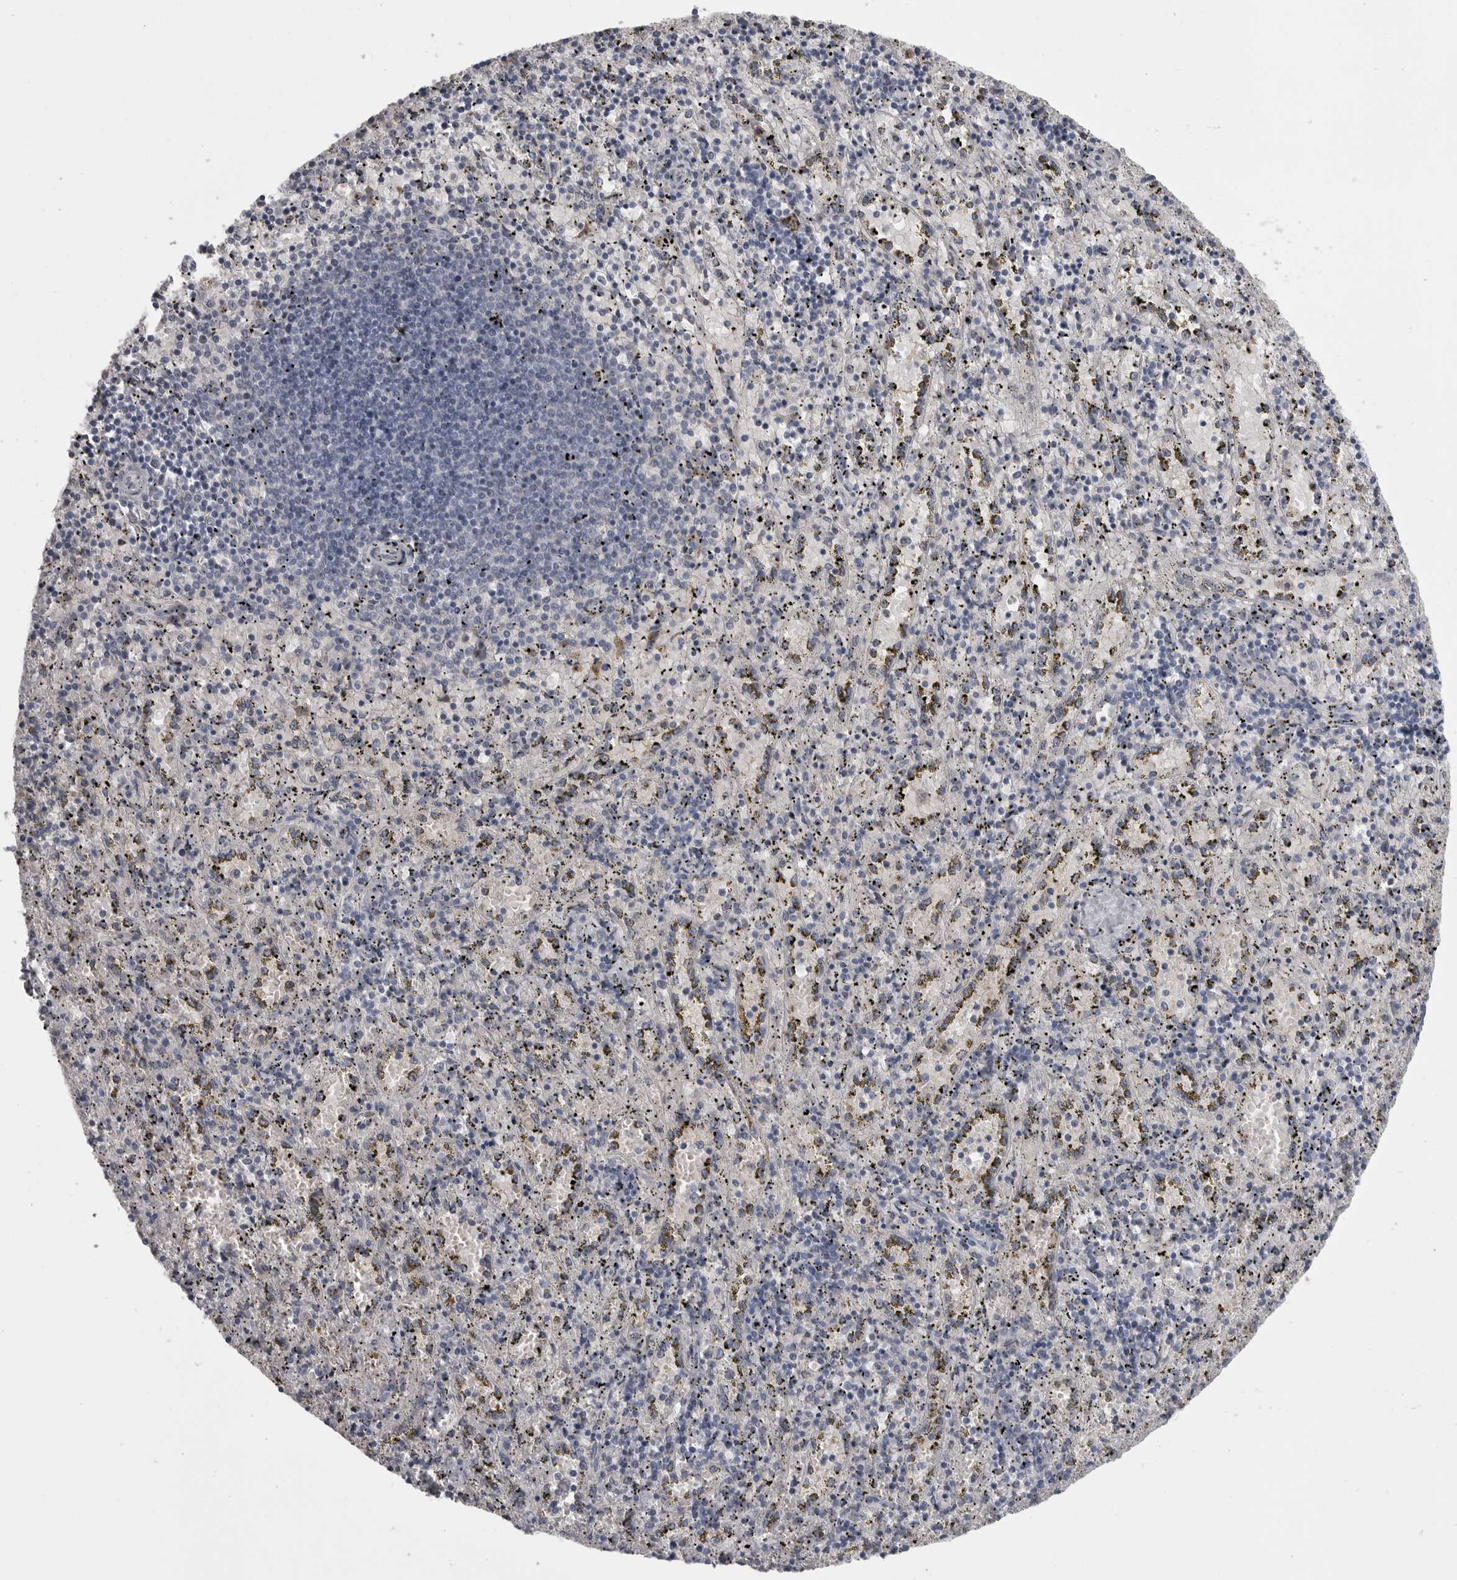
{"staining": {"intensity": "negative", "quantity": "none", "location": "none"}, "tissue": "spleen", "cell_type": "Cells in red pulp", "image_type": "normal", "snomed": [{"axis": "morphology", "description": "Normal tissue, NOS"}, {"axis": "topography", "description": "Spleen"}], "caption": "DAB immunohistochemical staining of normal spleen shows no significant expression in cells in red pulp.", "gene": "SERPING1", "patient": {"sex": "male", "age": 11}}